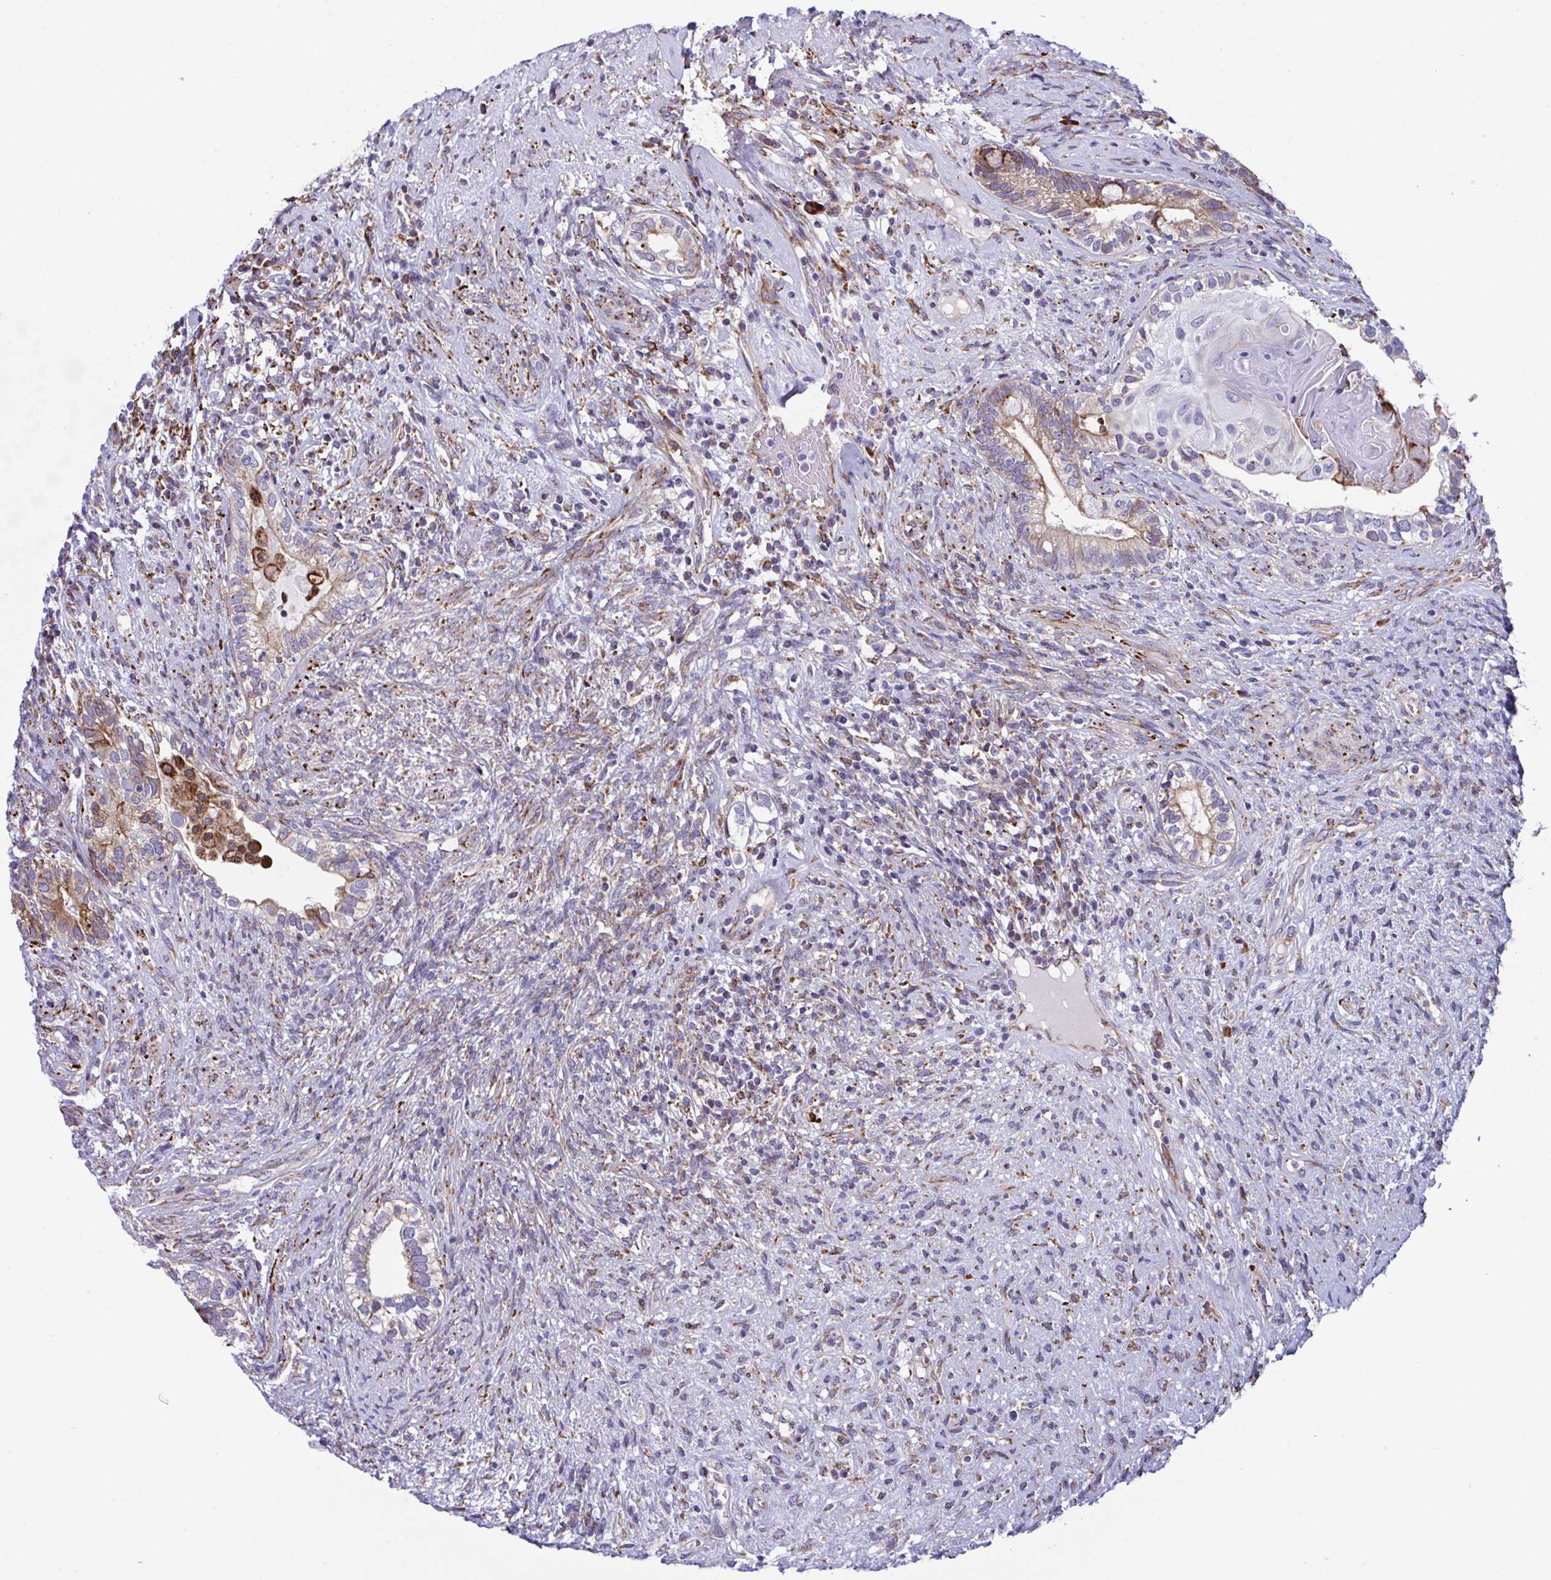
{"staining": {"intensity": "weak", "quantity": "25%-75%", "location": "cytoplasmic/membranous"}, "tissue": "testis cancer", "cell_type": "Tumor cells", "image_type": "cancer", "snomed": [{"axis": "morphology", "description": "Seminoma, NOS"}, {"axis": "morphology", "description": "Carcinoma, Embryonal, NOS"}, {"axis": "topography", "description": "Testis"}], "caption": "Protein expression analysis of testis cancer (embryonal carcinoma) shows weak cytoplasmic/membranous expression in about 25%-75% of tumor cells.", "gene": "PEAK3", "patient": {"sex": "male", "age": 41}}